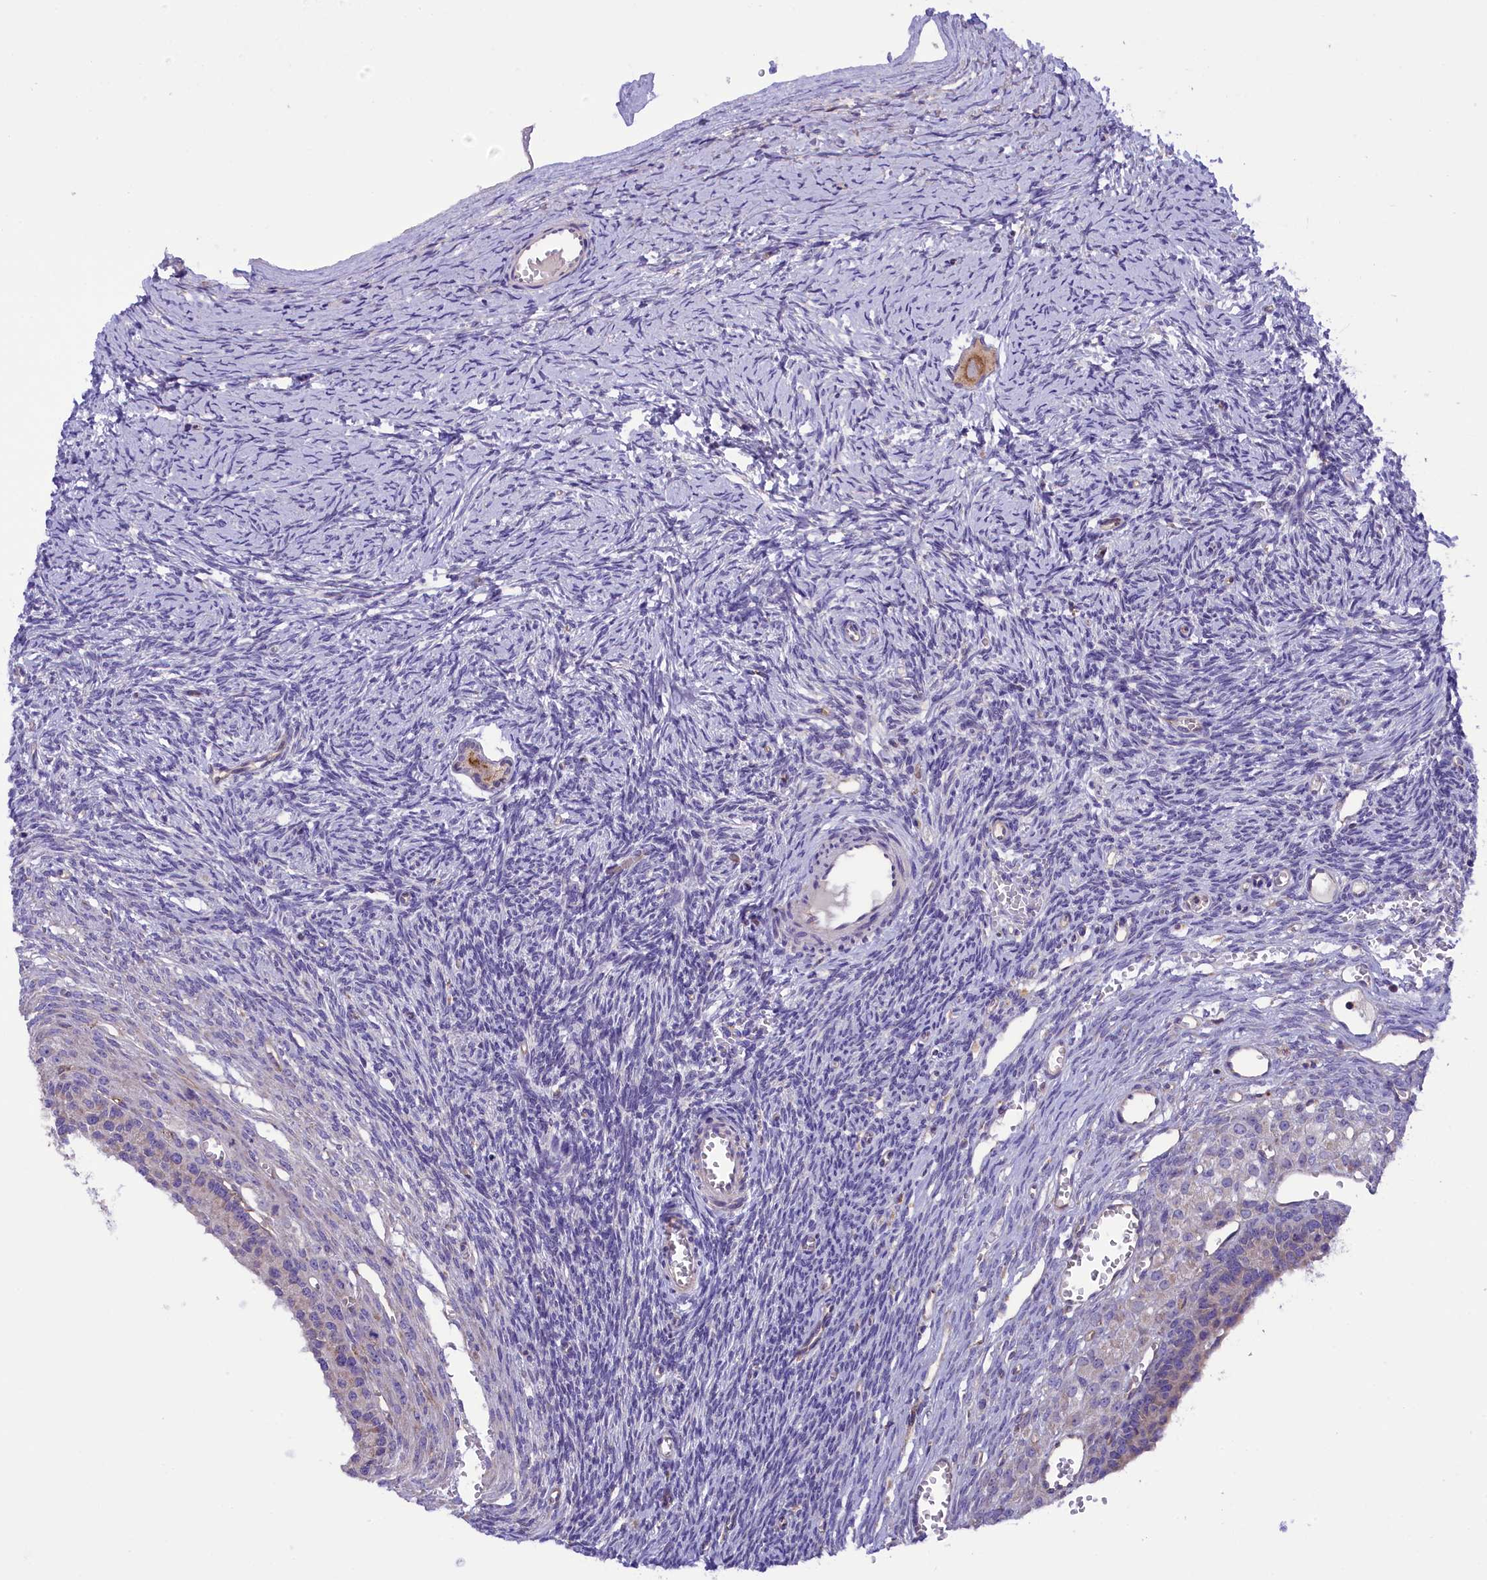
{"staining": {"intensity": "negative", "quantity": "none", "location": "none"}, "tissue": "ovary", "cell_type": "Follicle cells", "image_type": "normal", "snomed": [{"axis": "morphology", "description": "Normal tissue, NOS"}, {"axis": "topography", "description": "Ovary"}], "caption": "Follicle cells show no significant positivity in benign ovary. Brightfield microscopy of immunohistochemistry stained with DAB (3,3'-diaminobenzidine) (brown) and hematoxylin (blue), captured at high magnification.", "gene": "DNAJB9", "patient": {"sex": "female", "age": 39}}